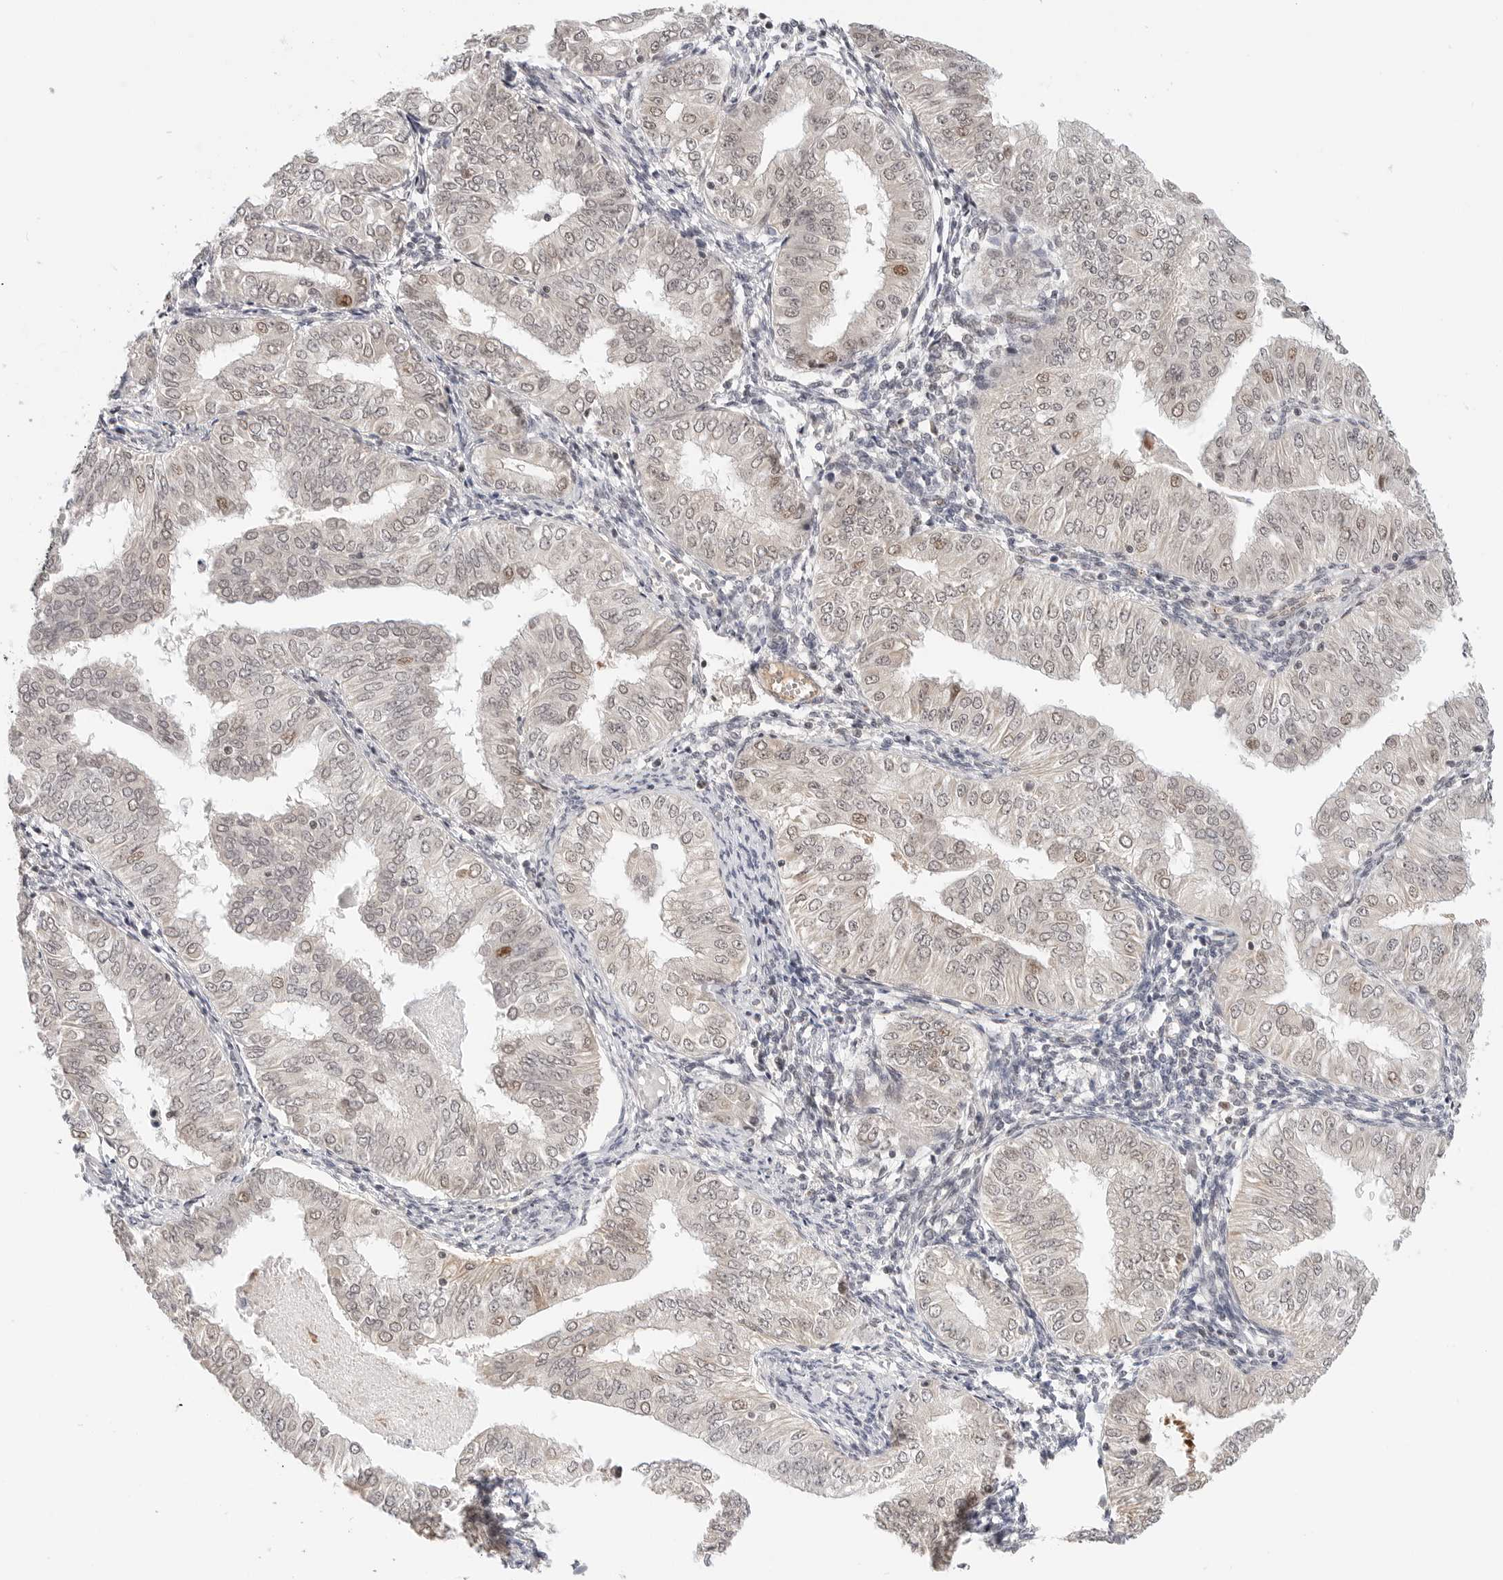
{"staining": {"intensity": "weak", "quantity": "25%-75%", "location": "nuclear"}, "tissue": "endometrial cancer", "cell_type": "Tumor cells", "image_type": "cancer", "snomed": [{"axis": "morphology", "description": "Normal tissue, NOS"}, {"axis": "morphology", "description": "Adenocarcinoma, NOS"}, {"axis": "topography", "description": "Endometrium"}], "caption": "Endometrial cancer was stained to show a protein in brown. There is low levels of weak nuclear expression in approximately 25%-75% of tumor cells.", "gene": "TSEN2", "patient": {"sex": "female", "age": 53}}